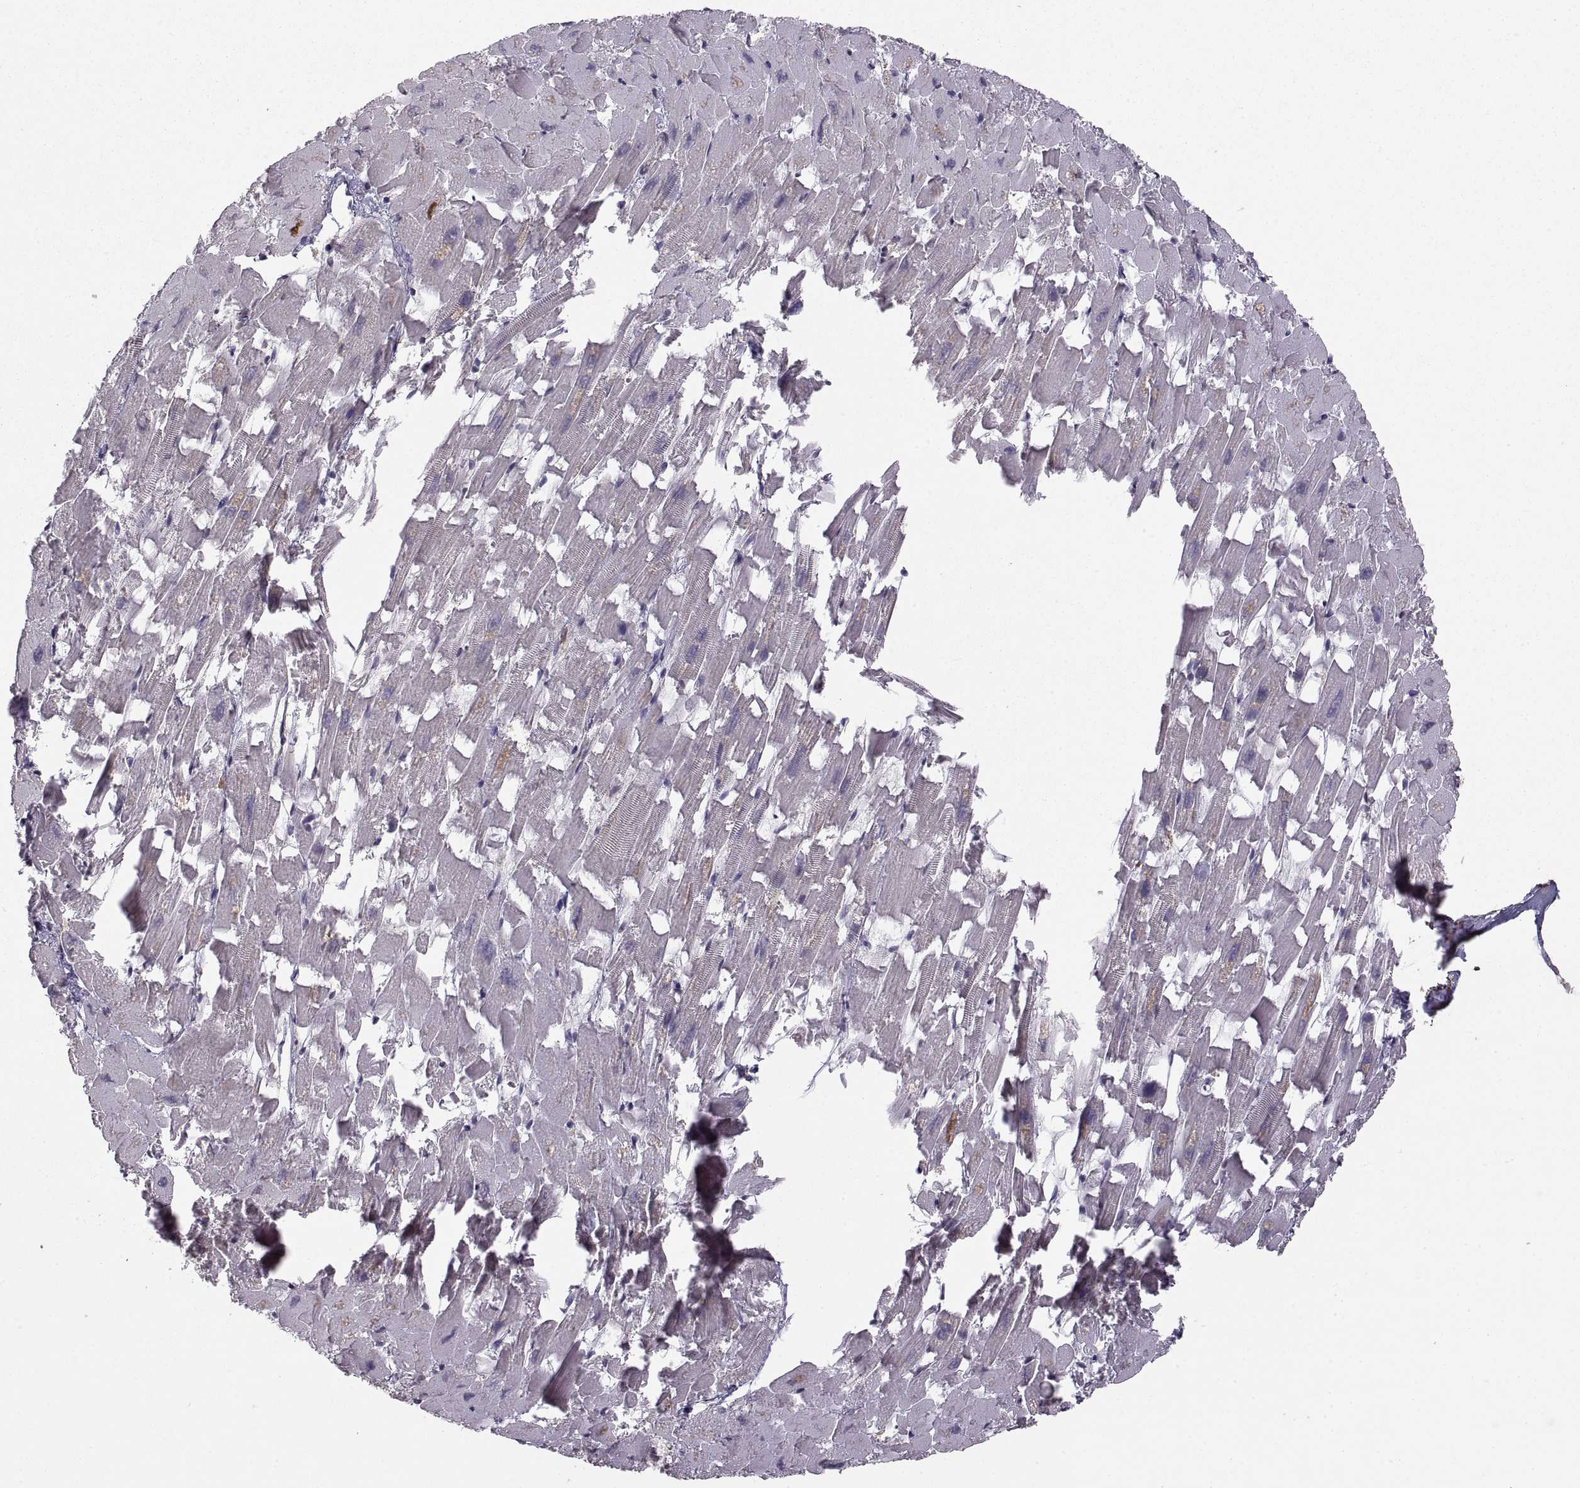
{"staining": {"intensity": "negative", "quantity": "none", "location": "none"}, "tissue": "heart muscle", "cell_type": "Cardiomyocytes", "image_type": "normal", "snomed": [{"axis": "morphology", "description": "Normal tissue, NOS"}, {"axis": "topography", "description": "Heart"}], "caption": "This is an IHC photomicrograph of normal human heart muscle. There is no positivity in cardiomyocytes.", "gene": "PDIA3", "patient": {"sex": "female", "age": 64}}